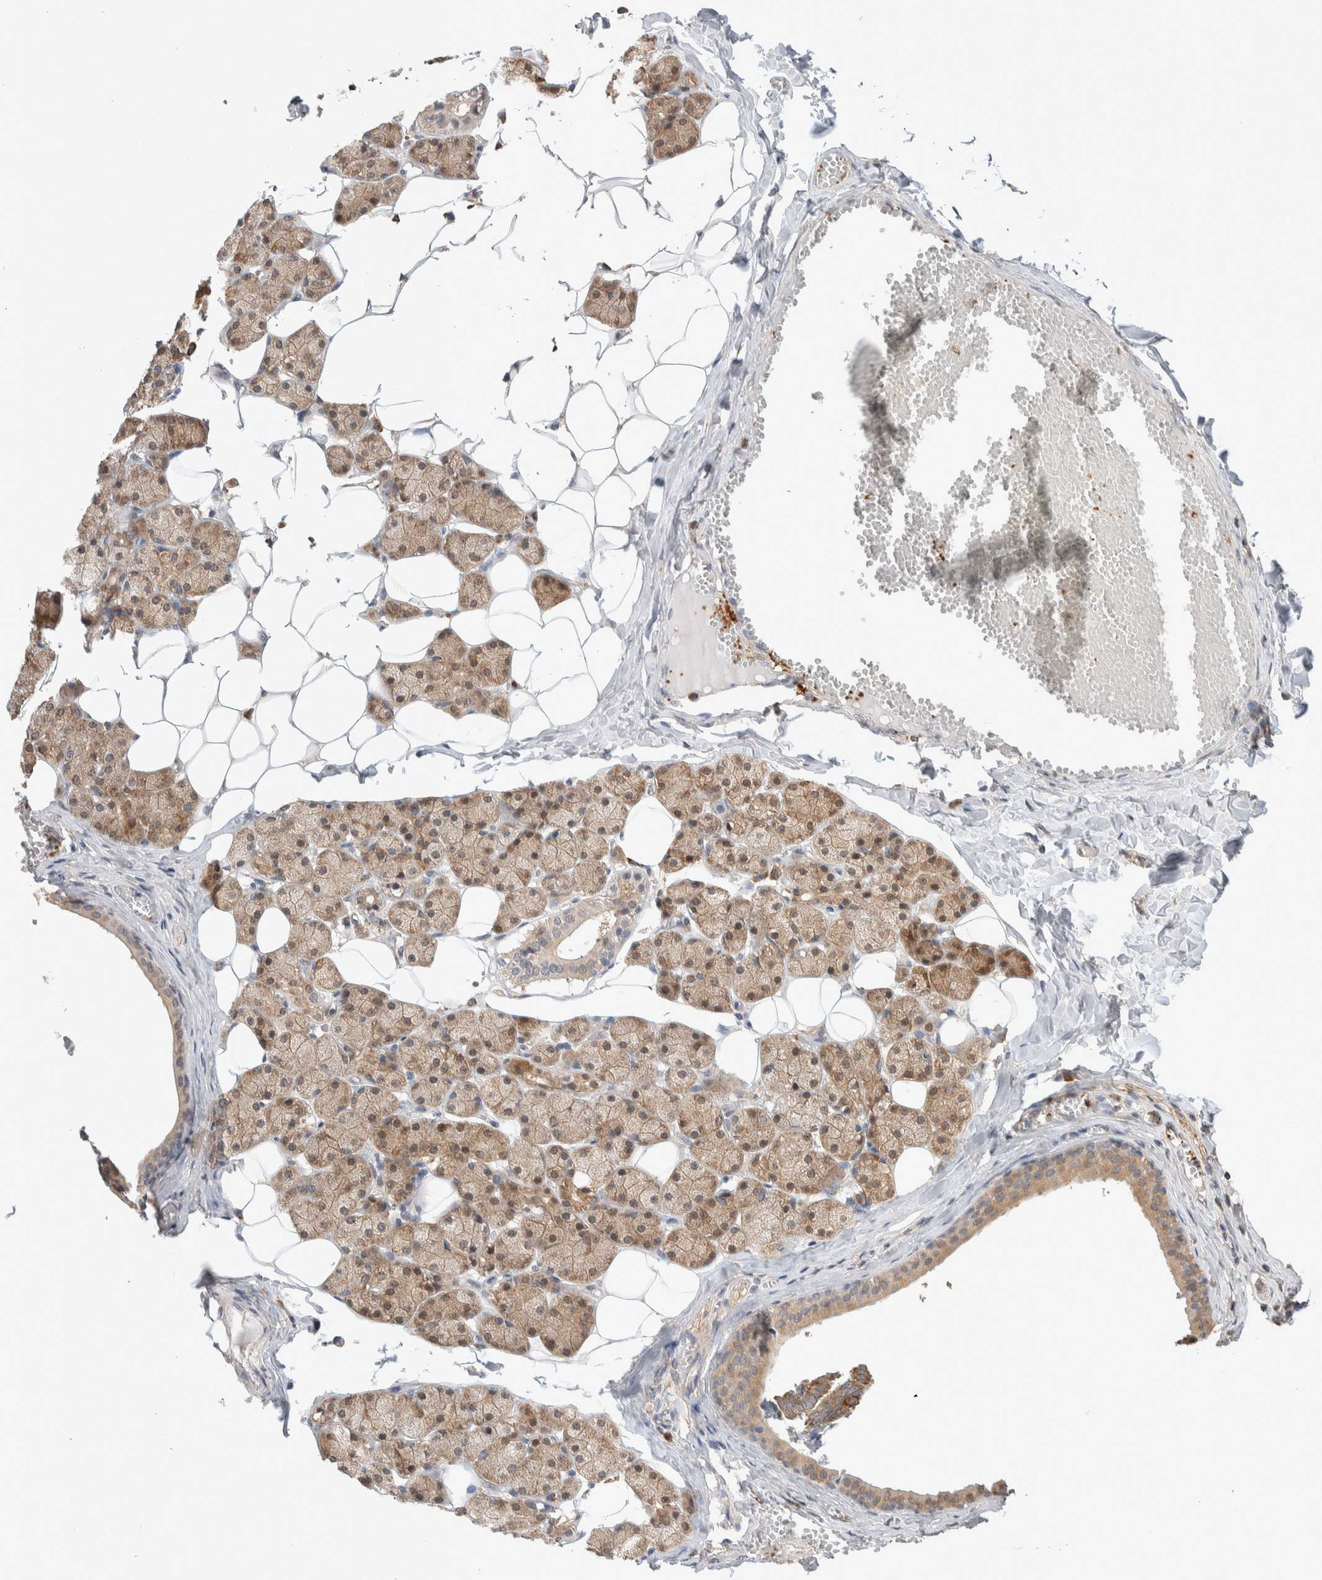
{"staining": {"intensity": "moderate", "quantity": ">75%", "location": "cytoplasmic/membranous,nuclear"}, "tissue": "salivary gland", "cell_type": "Glandular cells", "image_type": "normal", "snomed": [{"axis": "morphology", "description": "Normal tissue, NOS"}, {"axis": "topography", "description": "Salivary gland"}], "caption": "Immunohistochemistry (DAB (3,3'-diaminobenzidine)) staining of unremarkable salivary gland exhibits moderate cytoplasmic/membranous,nuclear protein expression in approximately >75% of glandular cells. The staining was performed using DAB to visualize the protein expression in brown, while the nuclei were stained in blue with hematoxylin (Magnification: 20x).", "gene": "DEPTOR", "patient": {"sex": "female", "age": 33}}